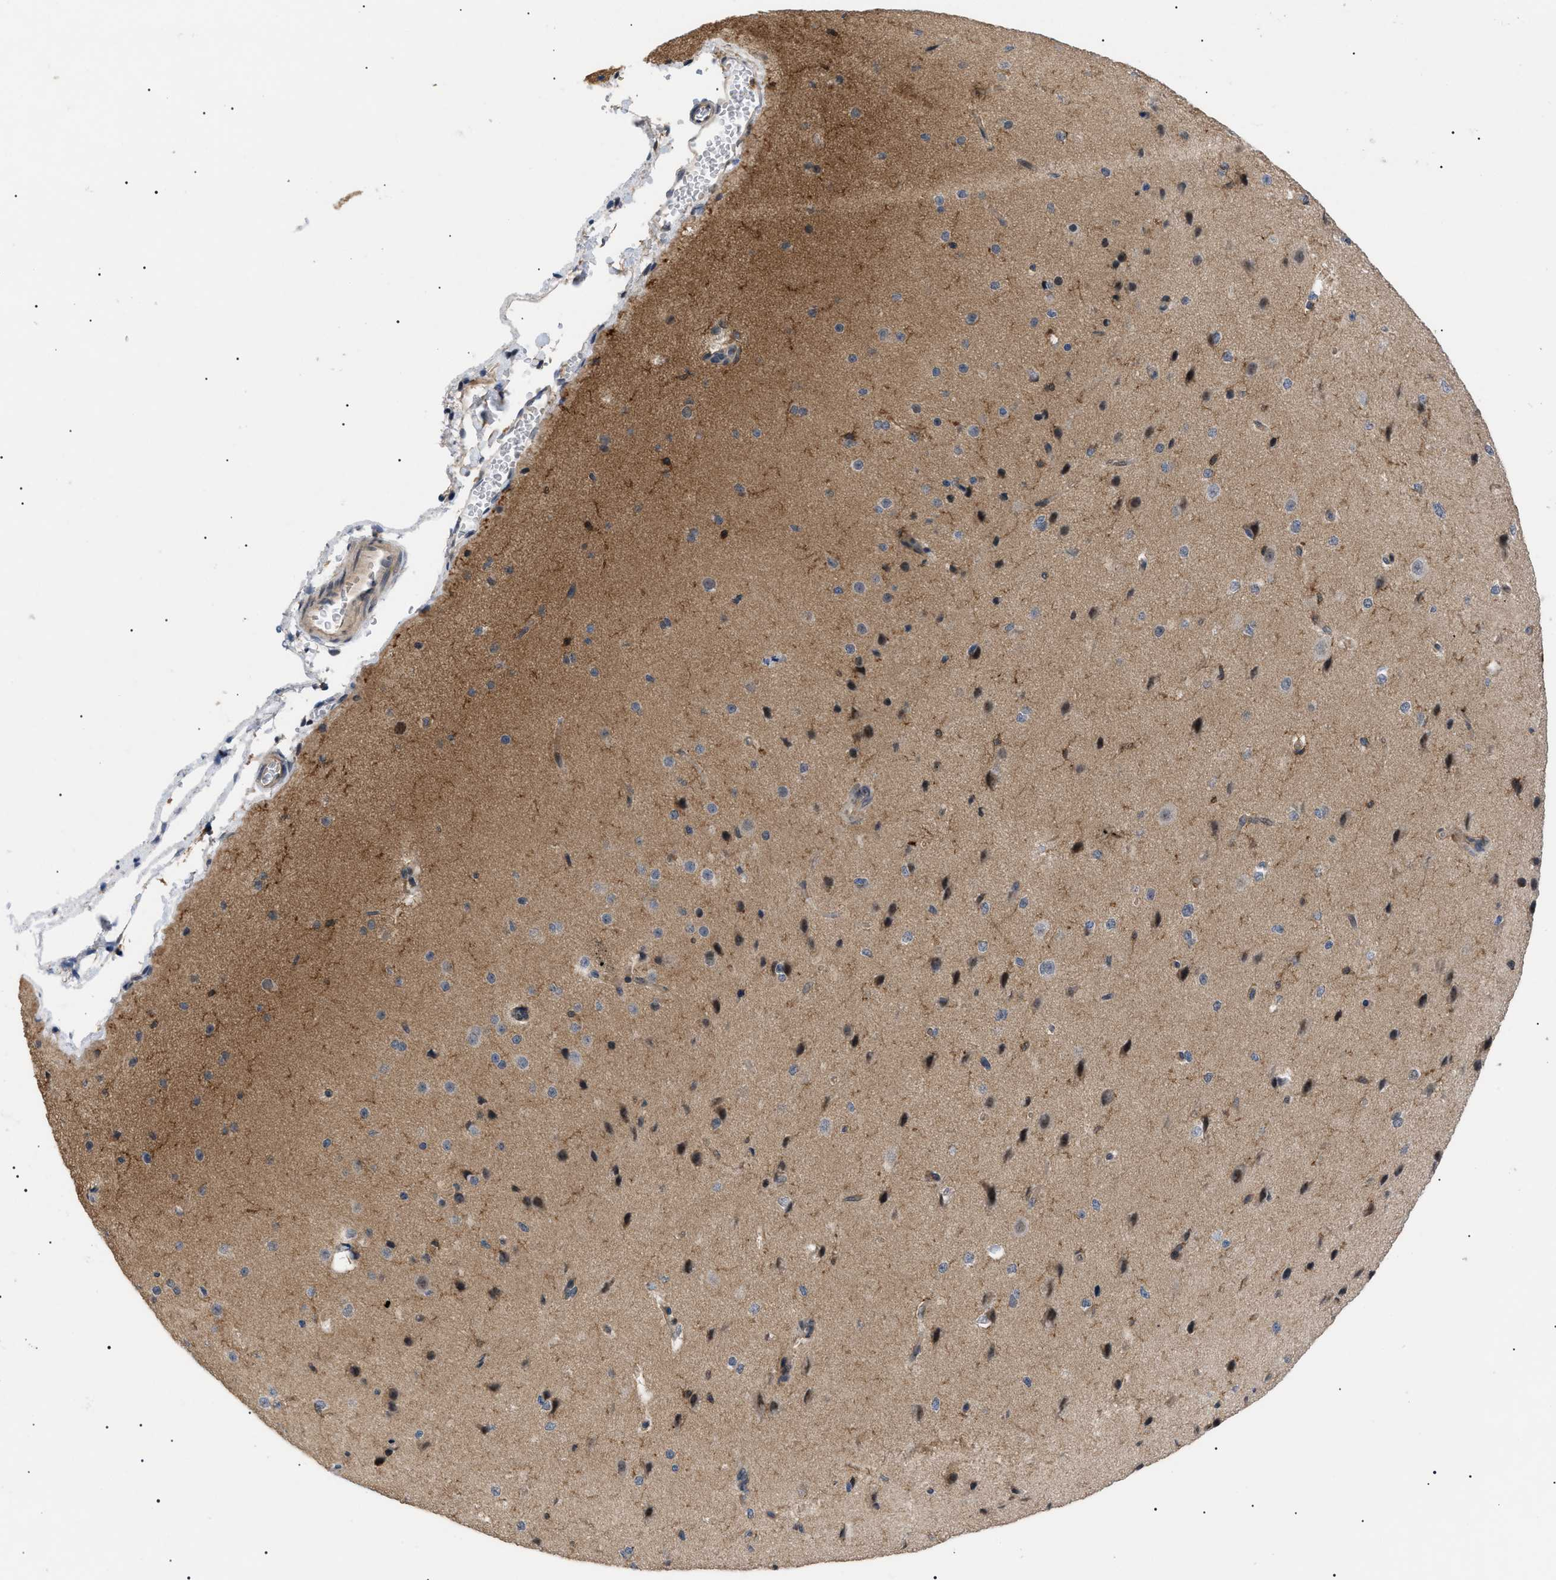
{"staining": {"intensity": "weak", "quantity": ">75%", "location": "cytoplasmic/membranous"}, "tissue": "cerebral cortex", "cell_type": "Endothelial cells", "image_type": "normal", "snomed": [{"axis": "morphology", "description": "Normal tissue, NOS"}, {"axis": "morphology", "description": "Developmental malformation"}, {"axis": "topography", "description": "Cerebral cortex"}], "caption": "DAB immunohistochemical staining of unremarkable human cerebral cortex displays weak cytoplasmic/membranous protein expression in about >75% of endothelial cells.", "gene": "CD300A", "patient": {"sex": "female", "age": 30}}